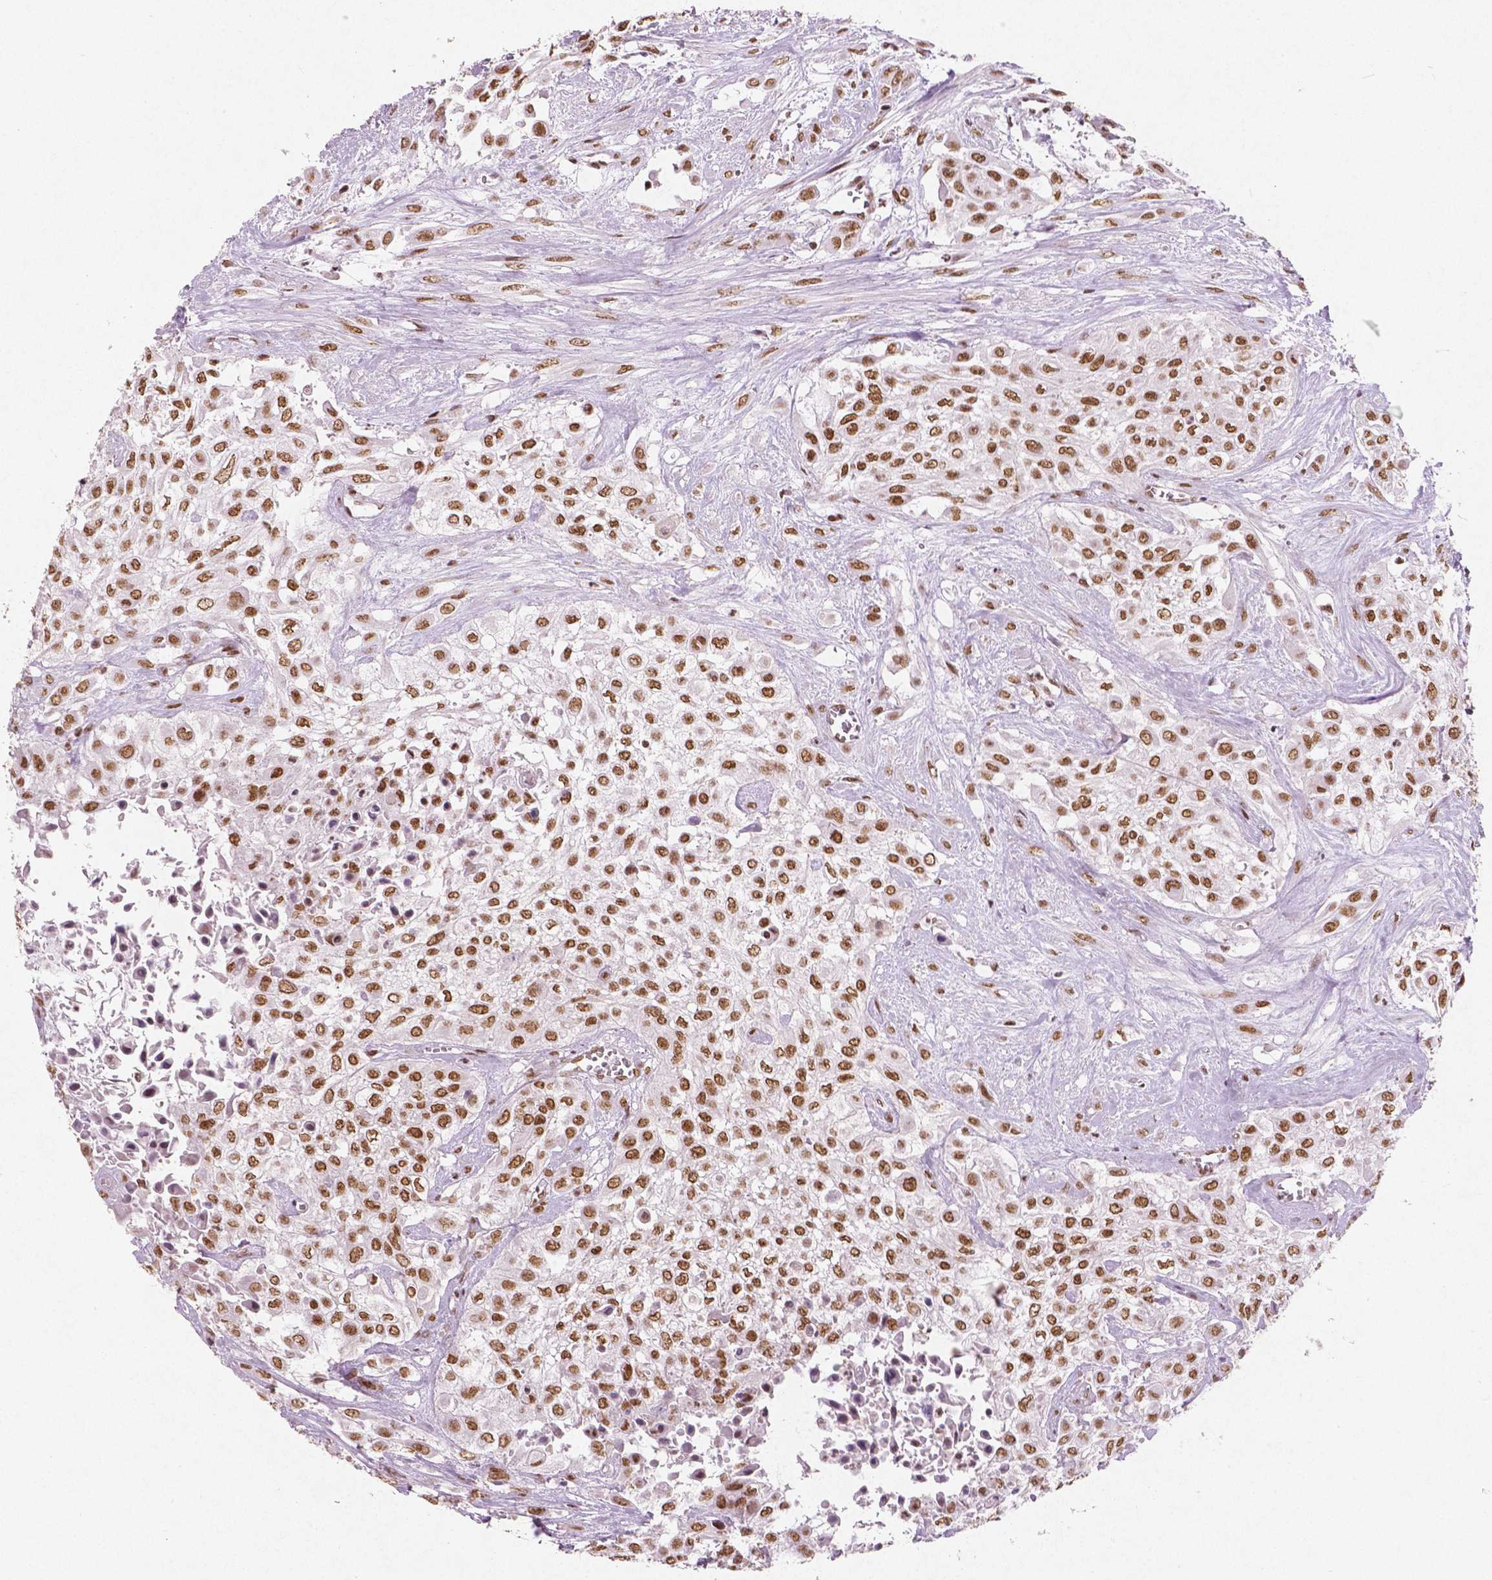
{"staining": {"intensity": "moderate", "quantity": ">75%", "location": "nuclear"}, "tissue": "urothelial cancer", "cell_type": "Tumor cells", "image_type": "cancer", "snomed": [{"axis": "morphology", "description": "Urothelial carcinoma, High grade"}, {"axis": "topography", "description": "Urinary bladder"}], "caption": "This is an image of immunohistochemistry (IHC) staining of urothelial cancer, which shows moderate expression in the nuclear of tumor cells.", "gene": "BRD4", "patient": {"sex": "male", "age": 57}}